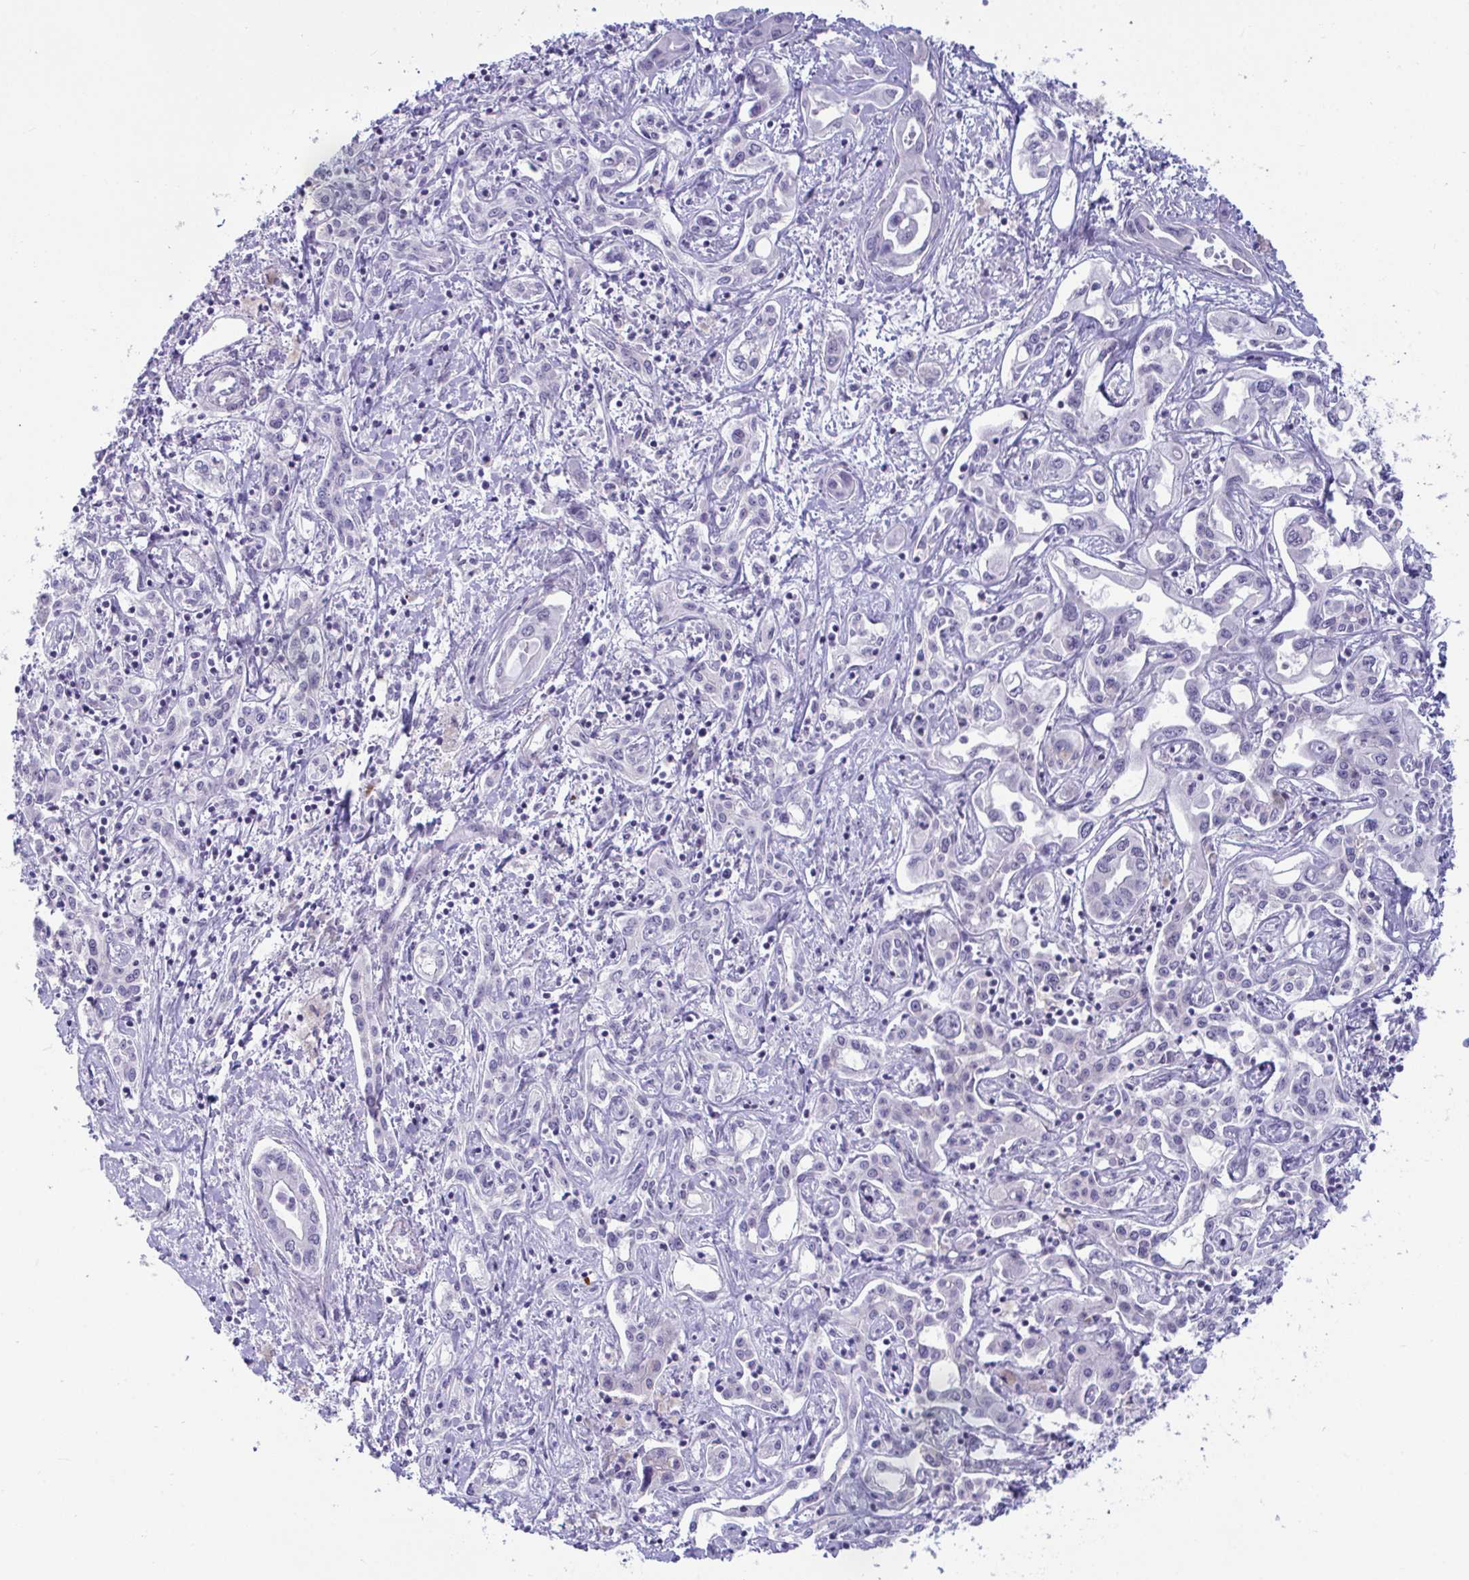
{"staining": {"intensity": "negative", "quantity": "none", "location": "none"}, "tissue": "liver cancer", "cell_type": "Tumor cells", "image_type": "cancer", "snomed": [{"axis": "morphology", "description": "Cholangiocarcinoma"}, {"axis": "topography", "description": "Liver"}], "caption": "An immunohistochemistry (IHC) histopathology image of liver cancer (cholangiocarcinoma) is shown. There is no staining in tumor cells of liver cancer (cholangiocarcinoma). (Brightfield microscopy of DAB immunohistochemistry (IHC) at high magnification).", "gene": "USP35", "patient": {"sex": "female", "age": 64}}